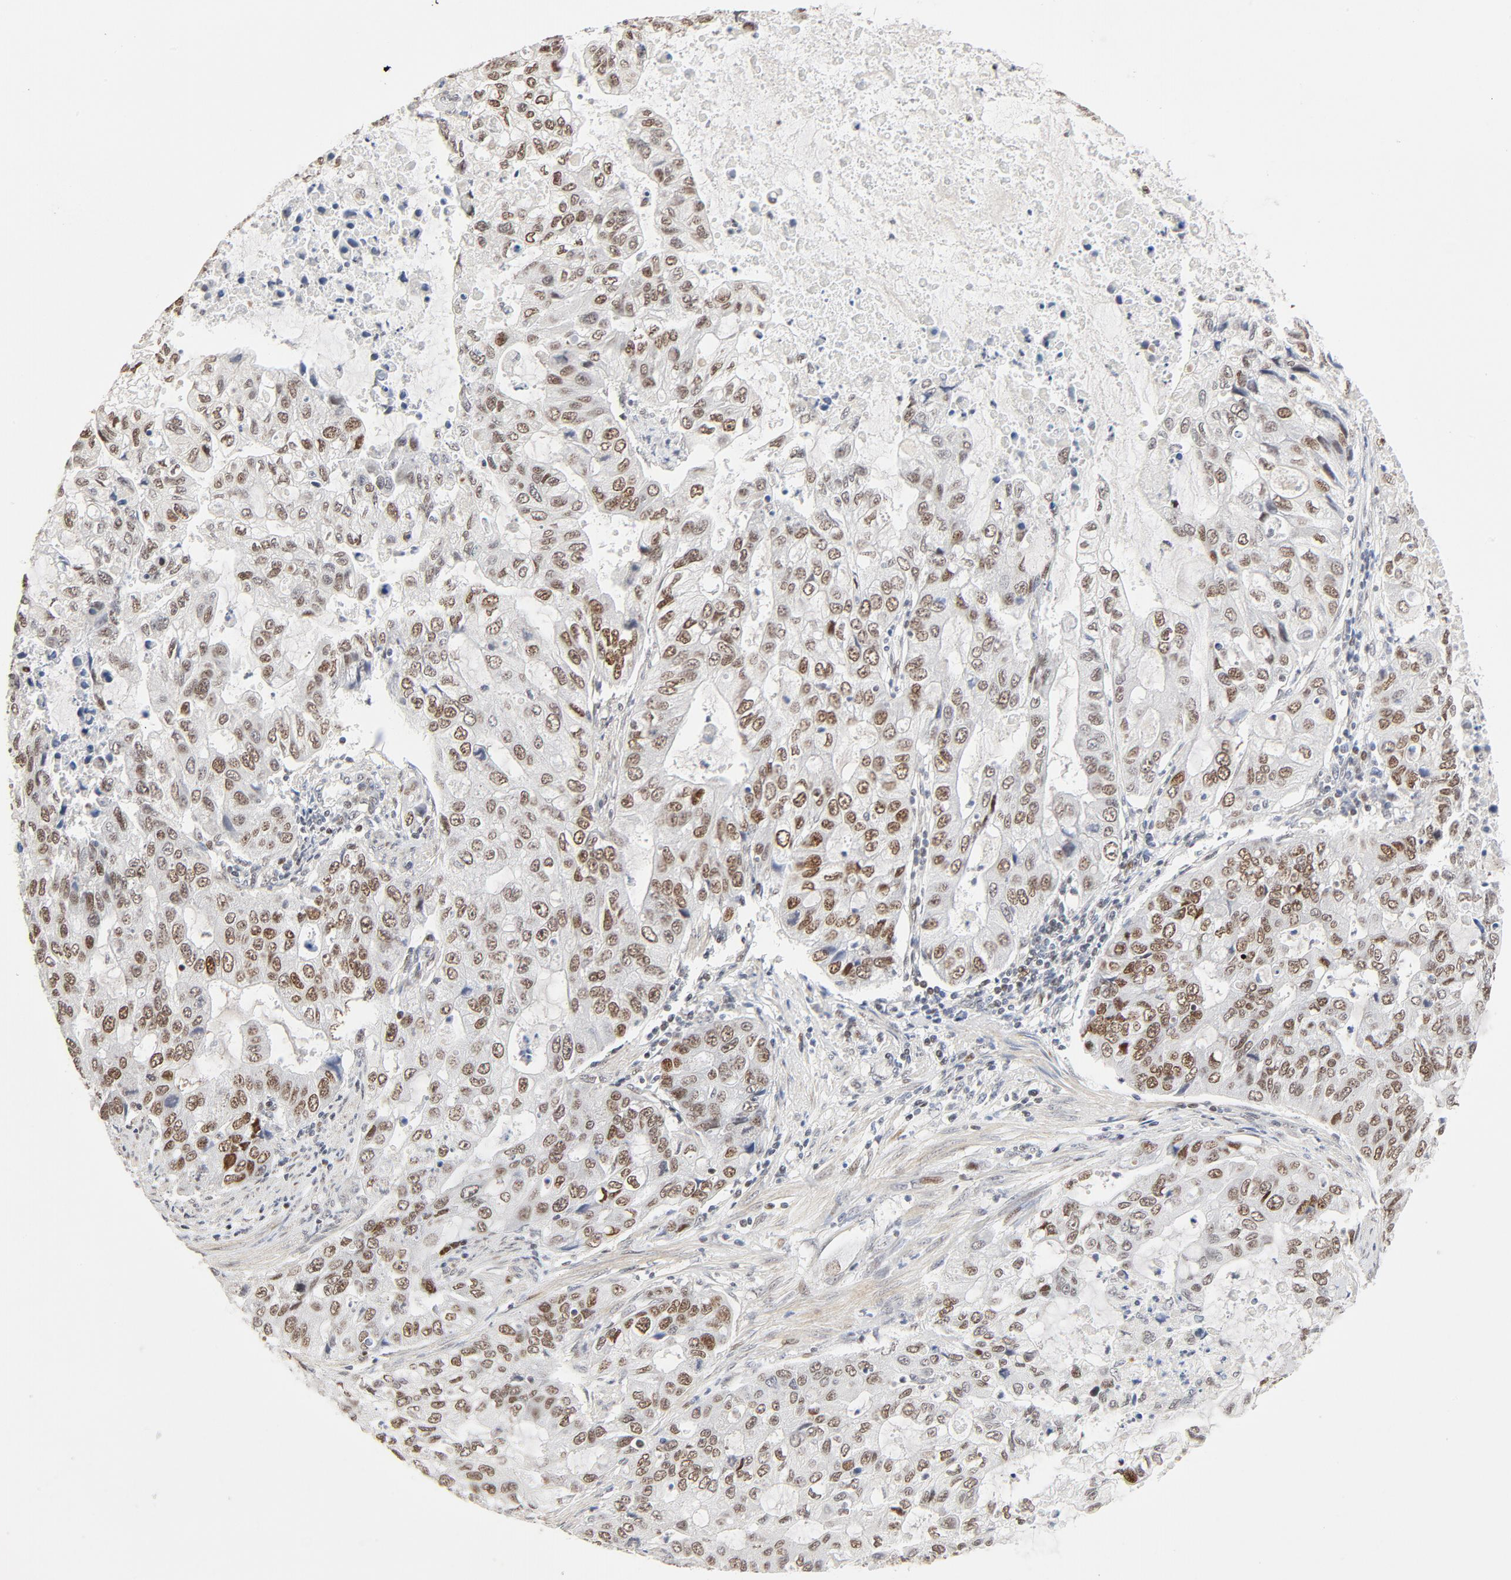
{"staining": {"intensity": "moderate", "quantity": ">75%", "location": "nuclear"}, "tissue": "stomach cancer", "cell_type": "Tumor cells", "image_type": "cancer", "snomed": [{"axis": "morphology", "description": "Adenocarcinoma, NOS"}, {"axis": "topography", "description": "Stomach, upper"}], "caption": "This photomicrograph displays IHC staining of adenocarcinoma (stomach), with medium moderate nuclear staining in about >75% of tumor cells.", "gene": "GTF2I", "patient": {"sex": "female", "age": 52}}